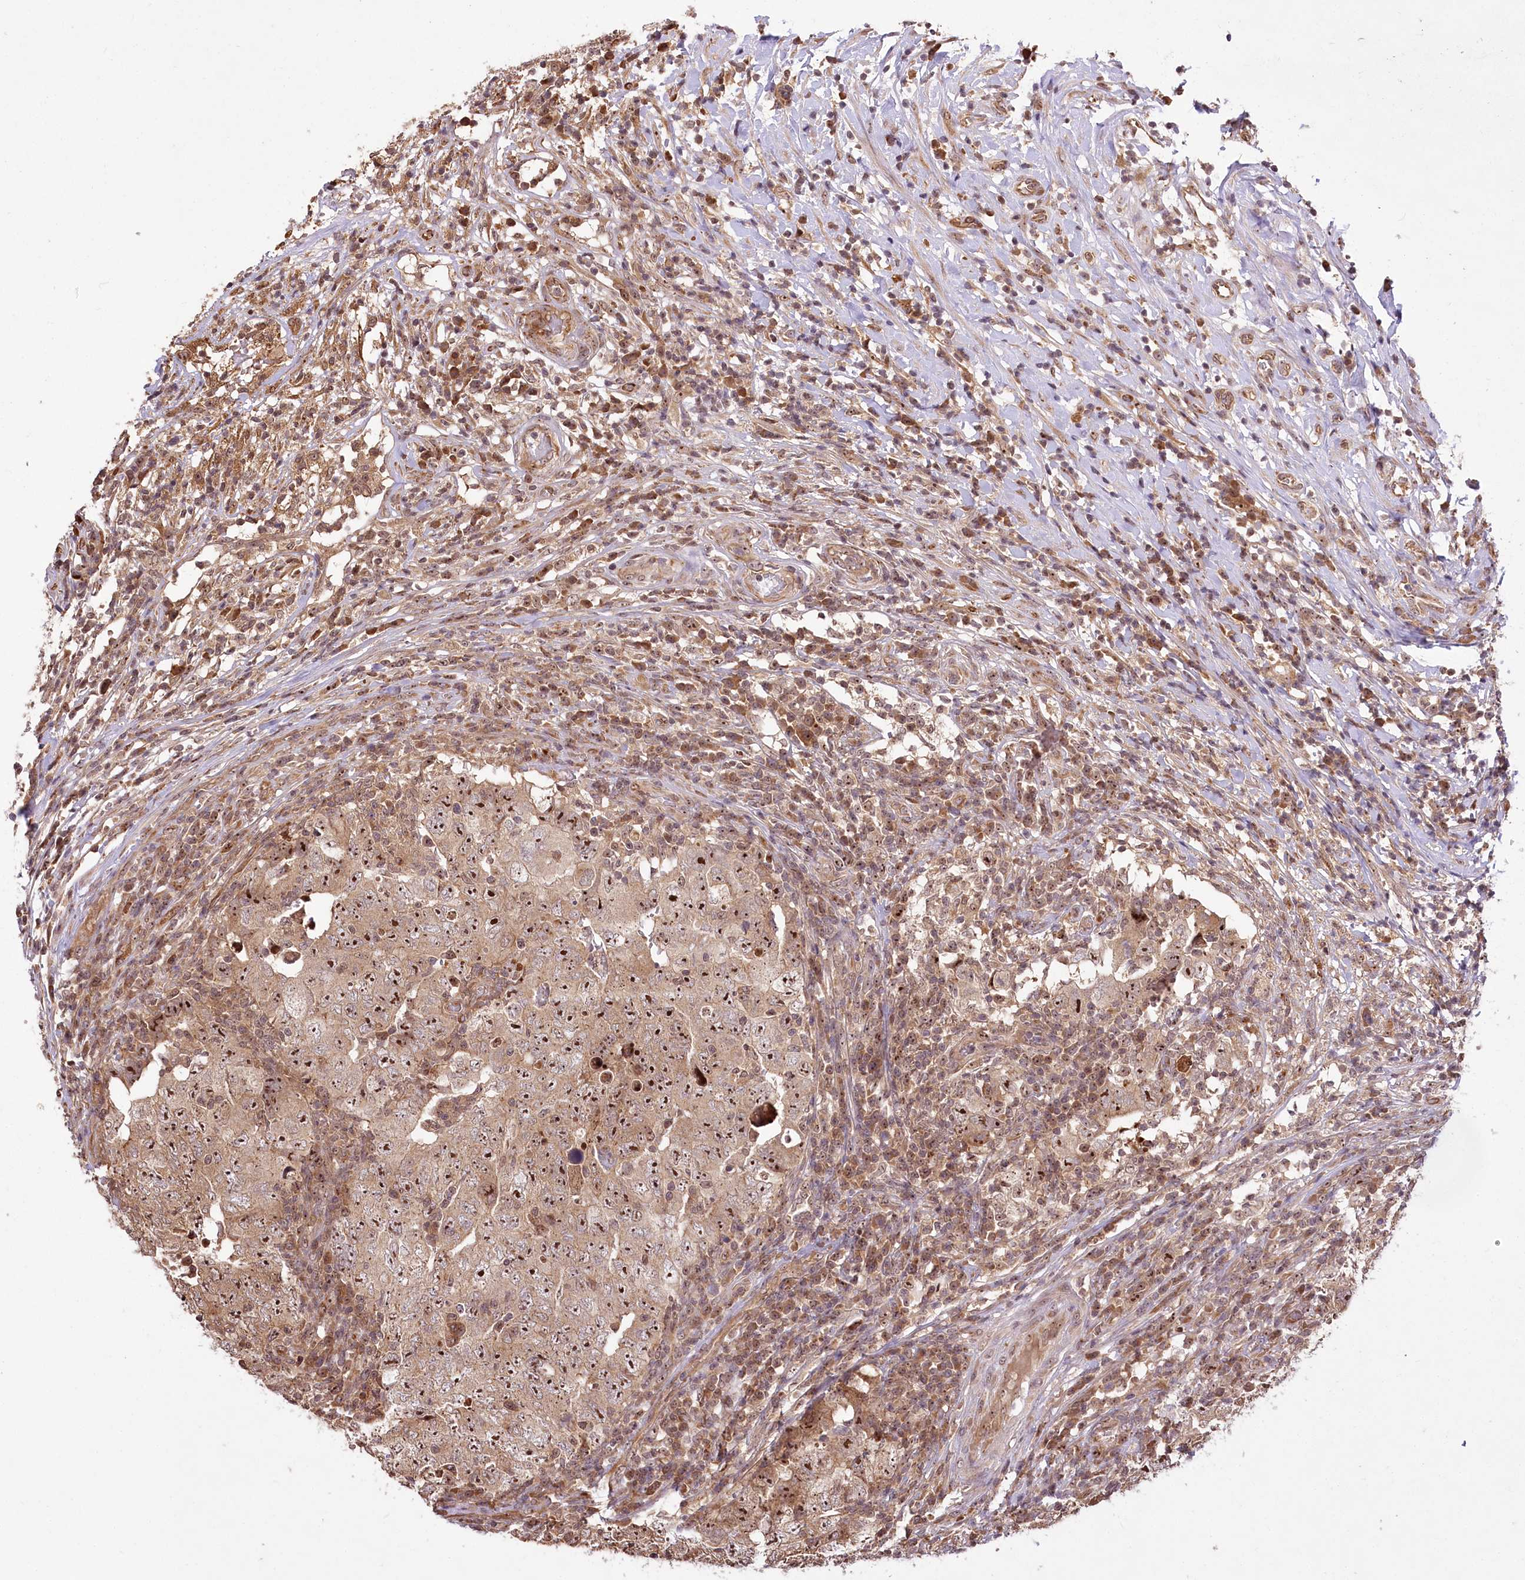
{"staining": {"intensity": "strong", "quantity": ">75%", "location": "cytoplasmic/membranous,nuclear"}, "tissue": "testis cancer", "cell_type": "Tumor cells", "image_type": "cancer", "snomed": [{"axis": "morphology", "description": "Carcinoma, Embryonal, NOS"}, {"axis": "topography", "description": "Testis"}], "caption": "Testis cancer (embryonal carcinoma) stained with a brown dye demonstrates strong cytoplasmic/membranous and nuclear positive staining in about >75% of tumor cells.", "gene": "SERGEF", "patient": {"sex": "male", "age": 26}}